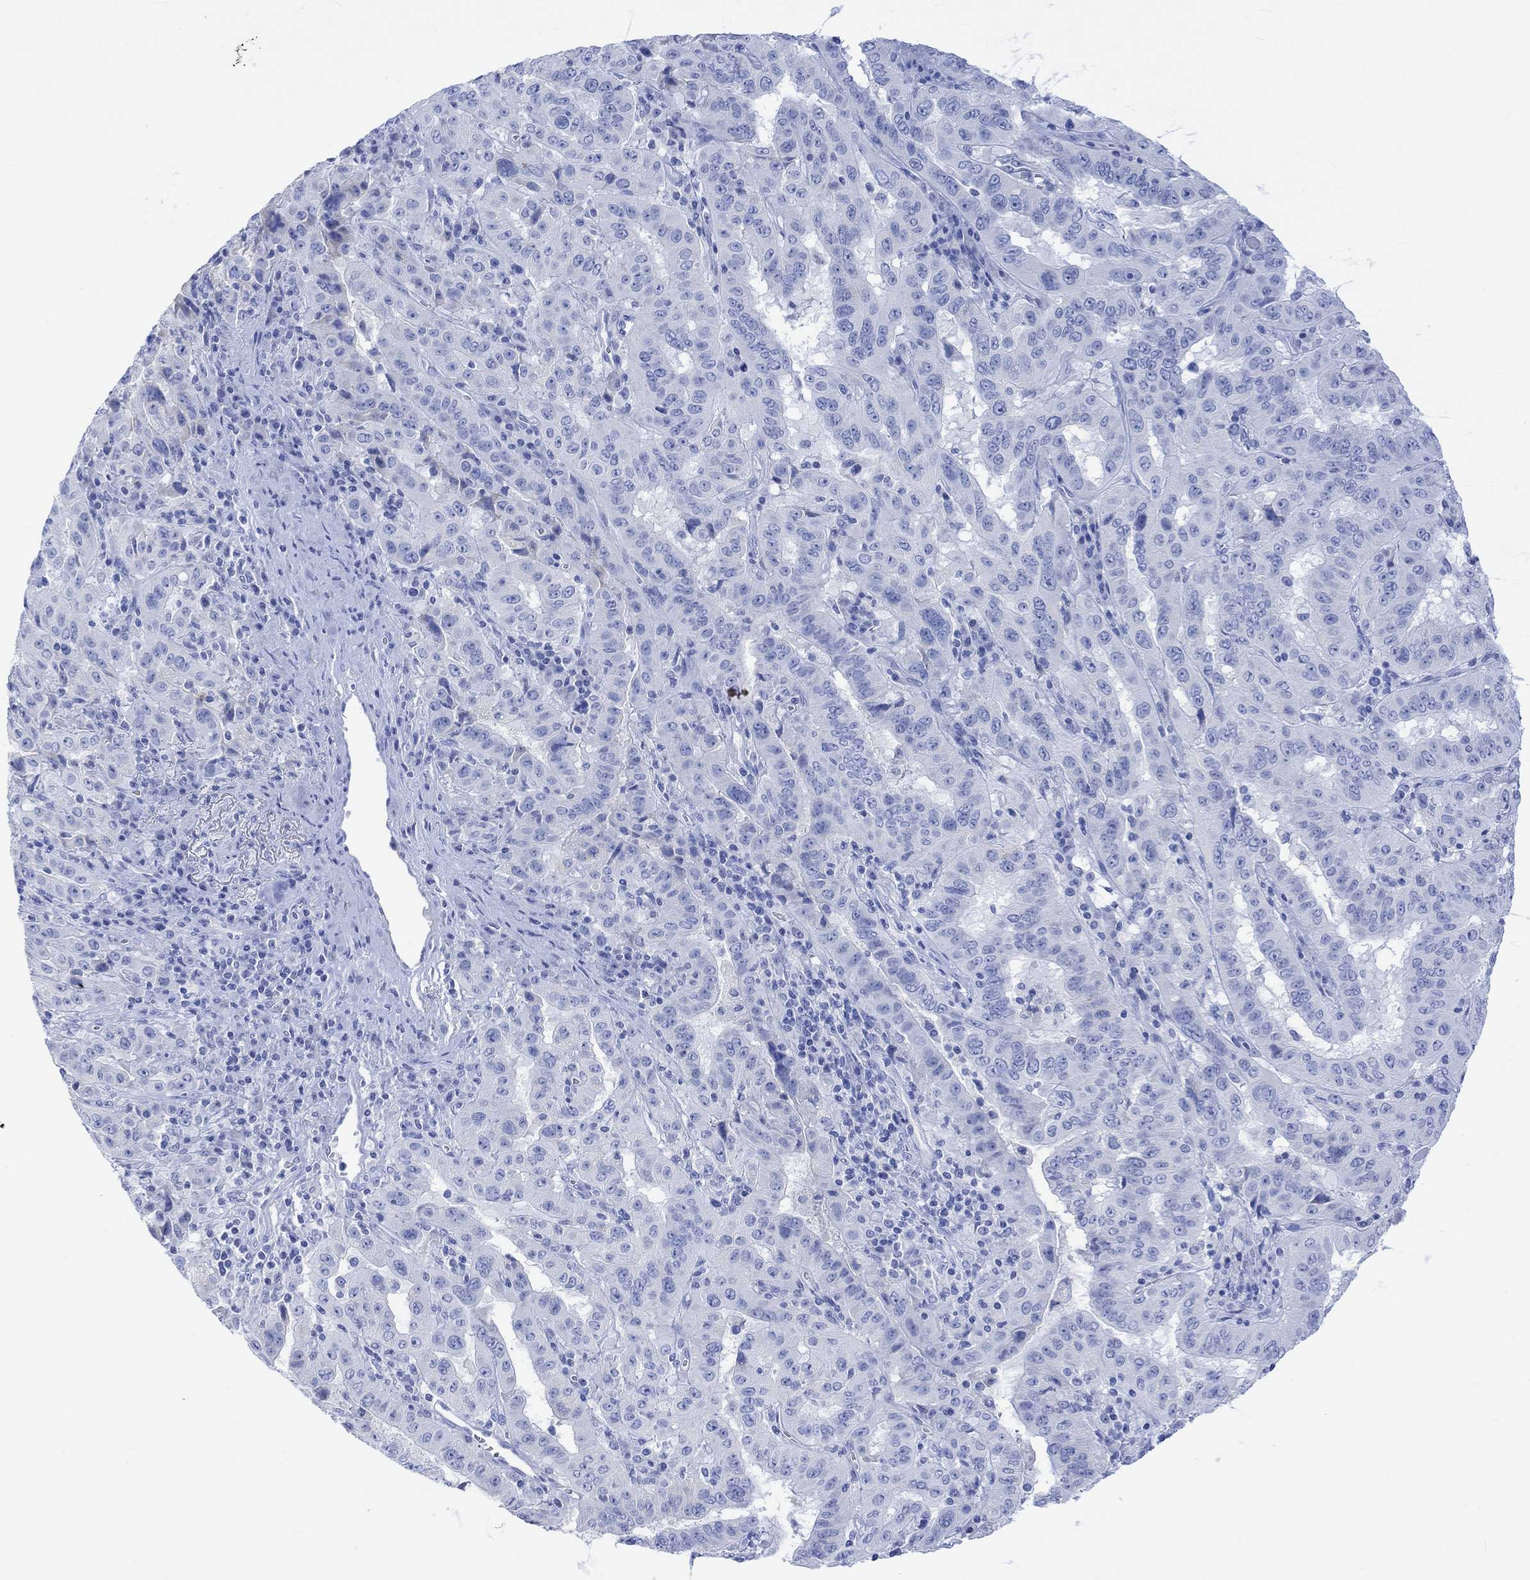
{"staining": {"intensity": "negative", "quantity": "none", "location": "none"}, "tissue": "pancreatic cancer", "cell_type": "Tumor cells", "image_type": "cancer", "snomed": [{"axis": "morphology", "description": "Adenocarcinoma, NOS"}, {"axis": "topography", "description": "Pancreas"}], "caption": "Tumor cells show no significant protein staining in adenocarcinoma (pancreatic).", "gene": "CALCA", "patient": {"sex": "male", "age": 63}}